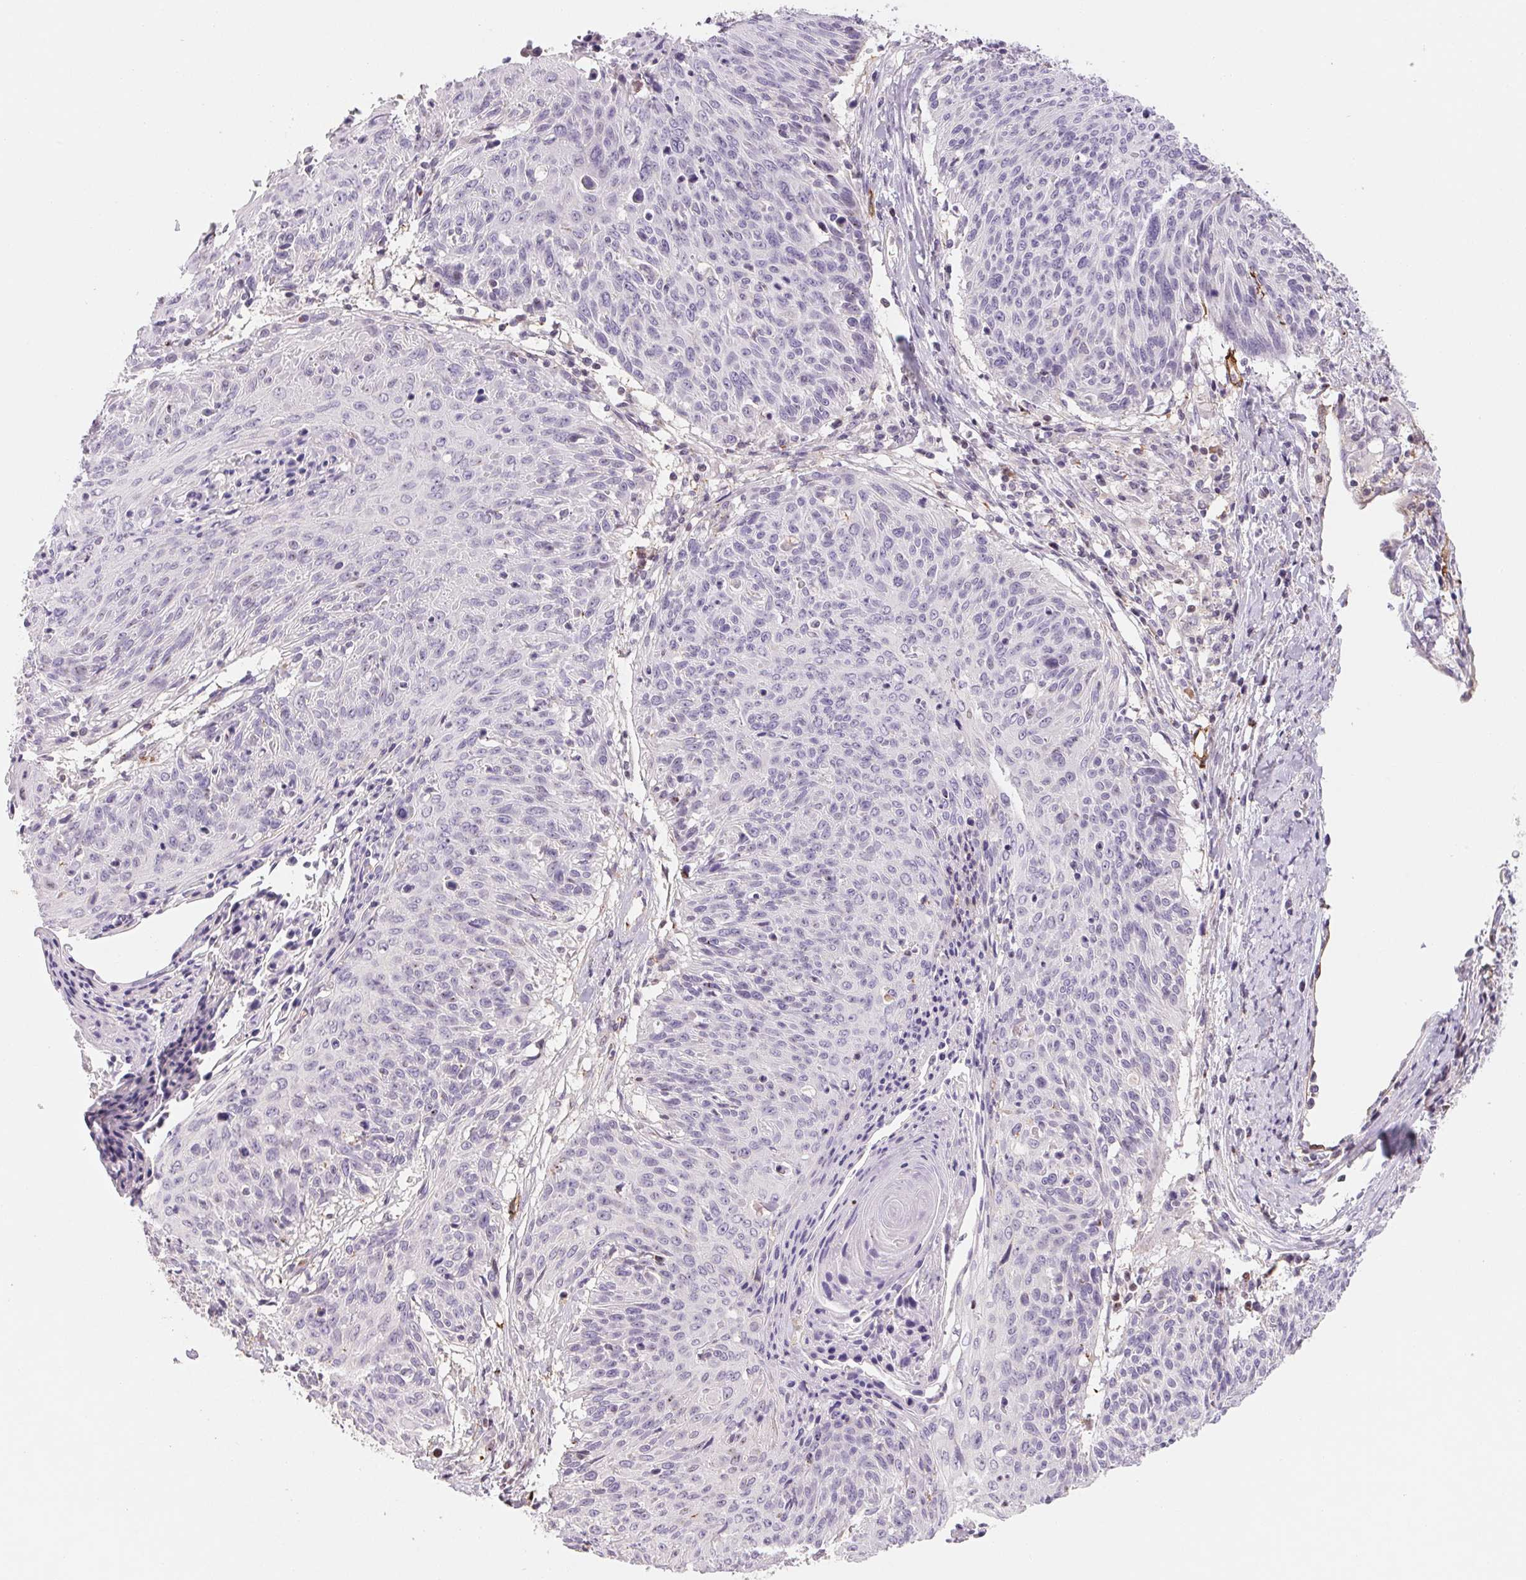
{"staining": {"intensity": "negative", "quantity": "none", "location": "none"}, "tissue": "cervical cancer", "cell_type": "Tumor cells", "image_type": "cancer", "snomed": [{"axis": "morphology", "description": "Squamous cell carcinoma, NOS"}, {"axis": "topography", "description": "Cervix"}], "caption": "IHC of squamous cell carcinoma (cervical) shows no expression in tumor cells.", "gene": "ANKRD13B", "patient": {"sex": "female", "age": 45}}